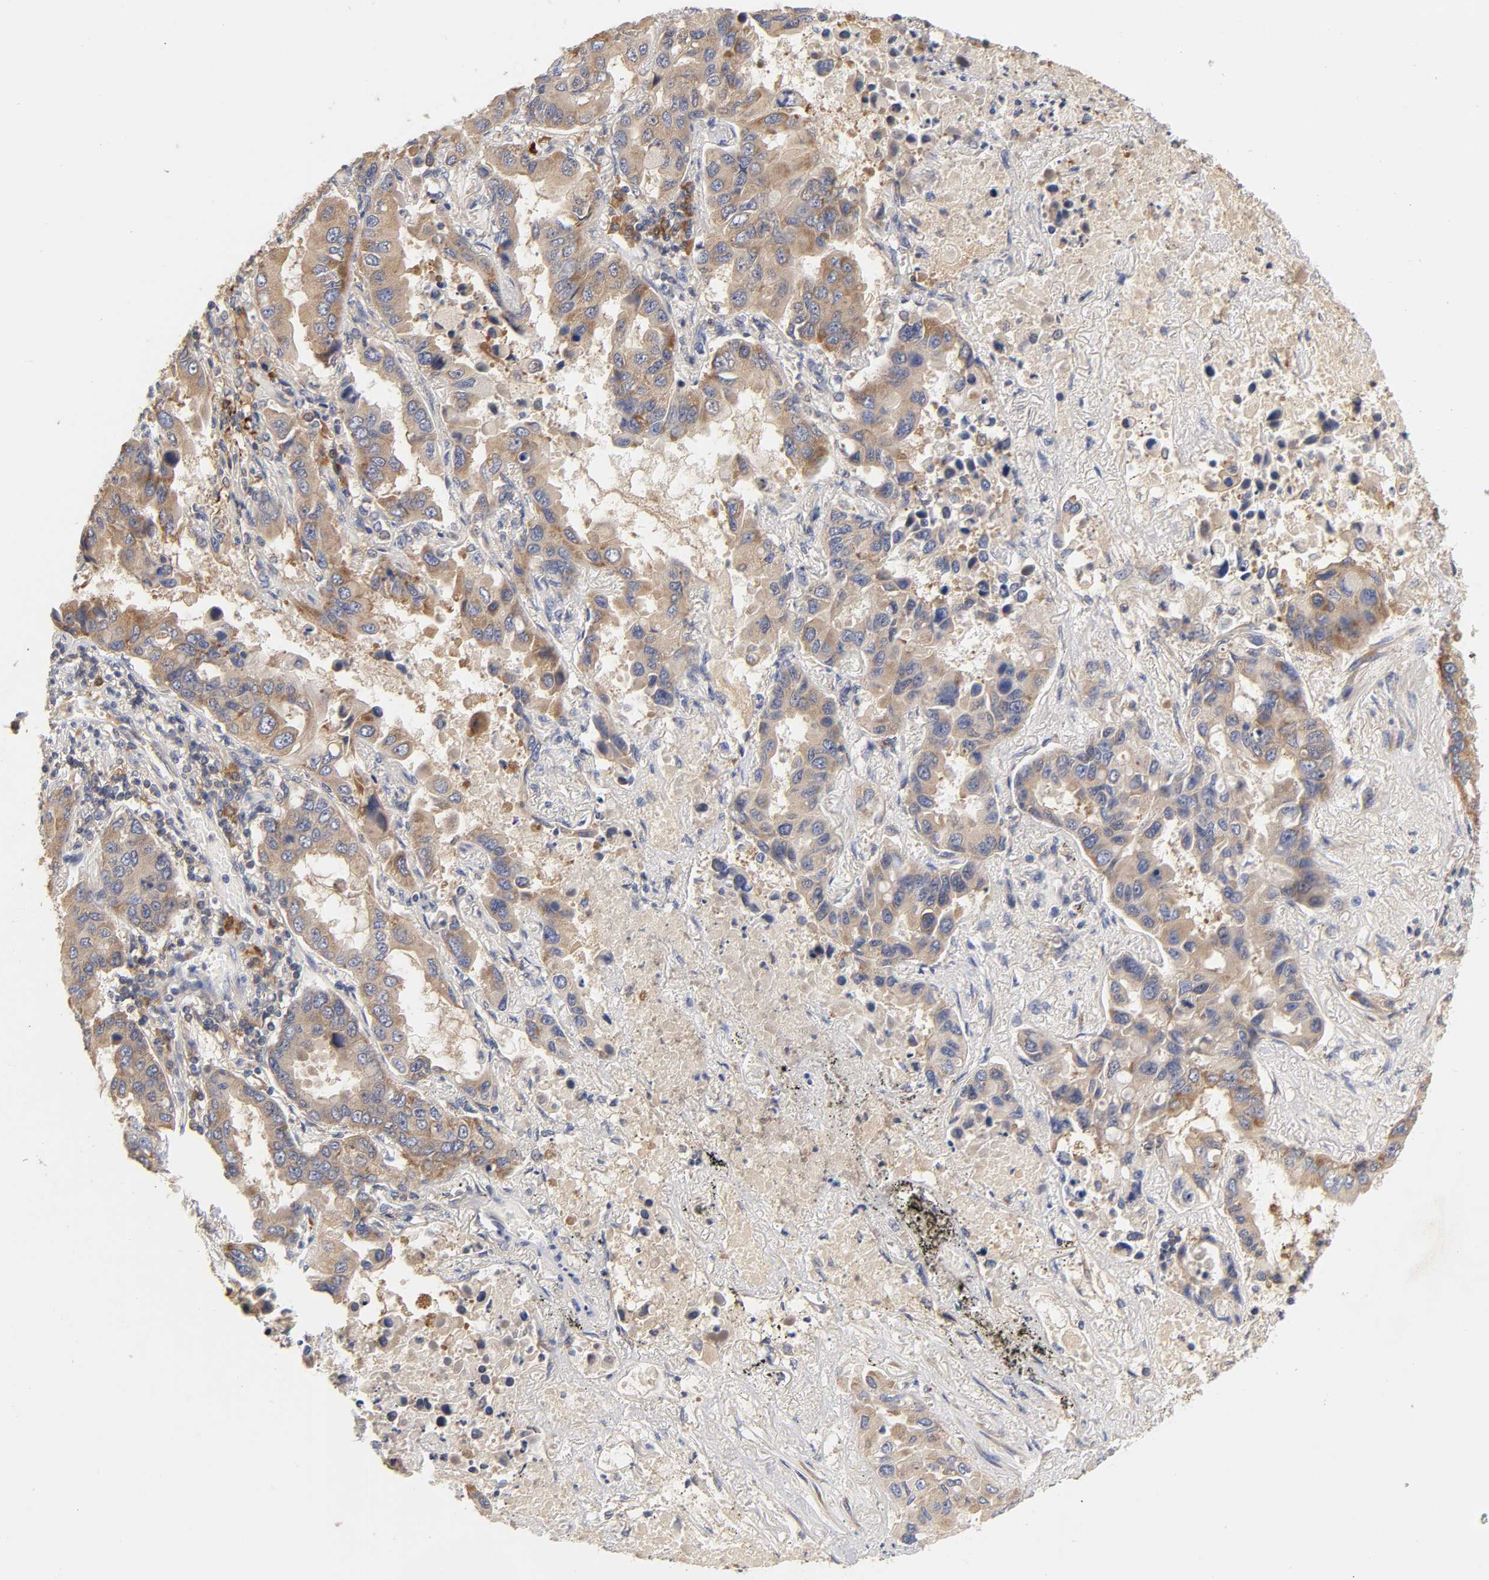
{"staining": {"intensity": "moderate", "quantity": ">75%", "location": "cytoplasmic/membranous"}, "tissue": "lung cancer", "cell_type": "Tumor cells", "image_type": "cancer", "snomed": [{"axis": "morphology", "description": "Adenocarcinoma, NOS"}, {"axis": "topography", "description": "Lung"}], "caption": "This histopathology image displays lung cancer stained with immunohistochemistry (IHC) to label a protein in brown. The cytoplasmic/membranous of tumor cells show moderate positivity for the protein. Nuclei are counter-stained blue.", "gene": "RPS29", "patient": {"sex": "male", "age": 64}}